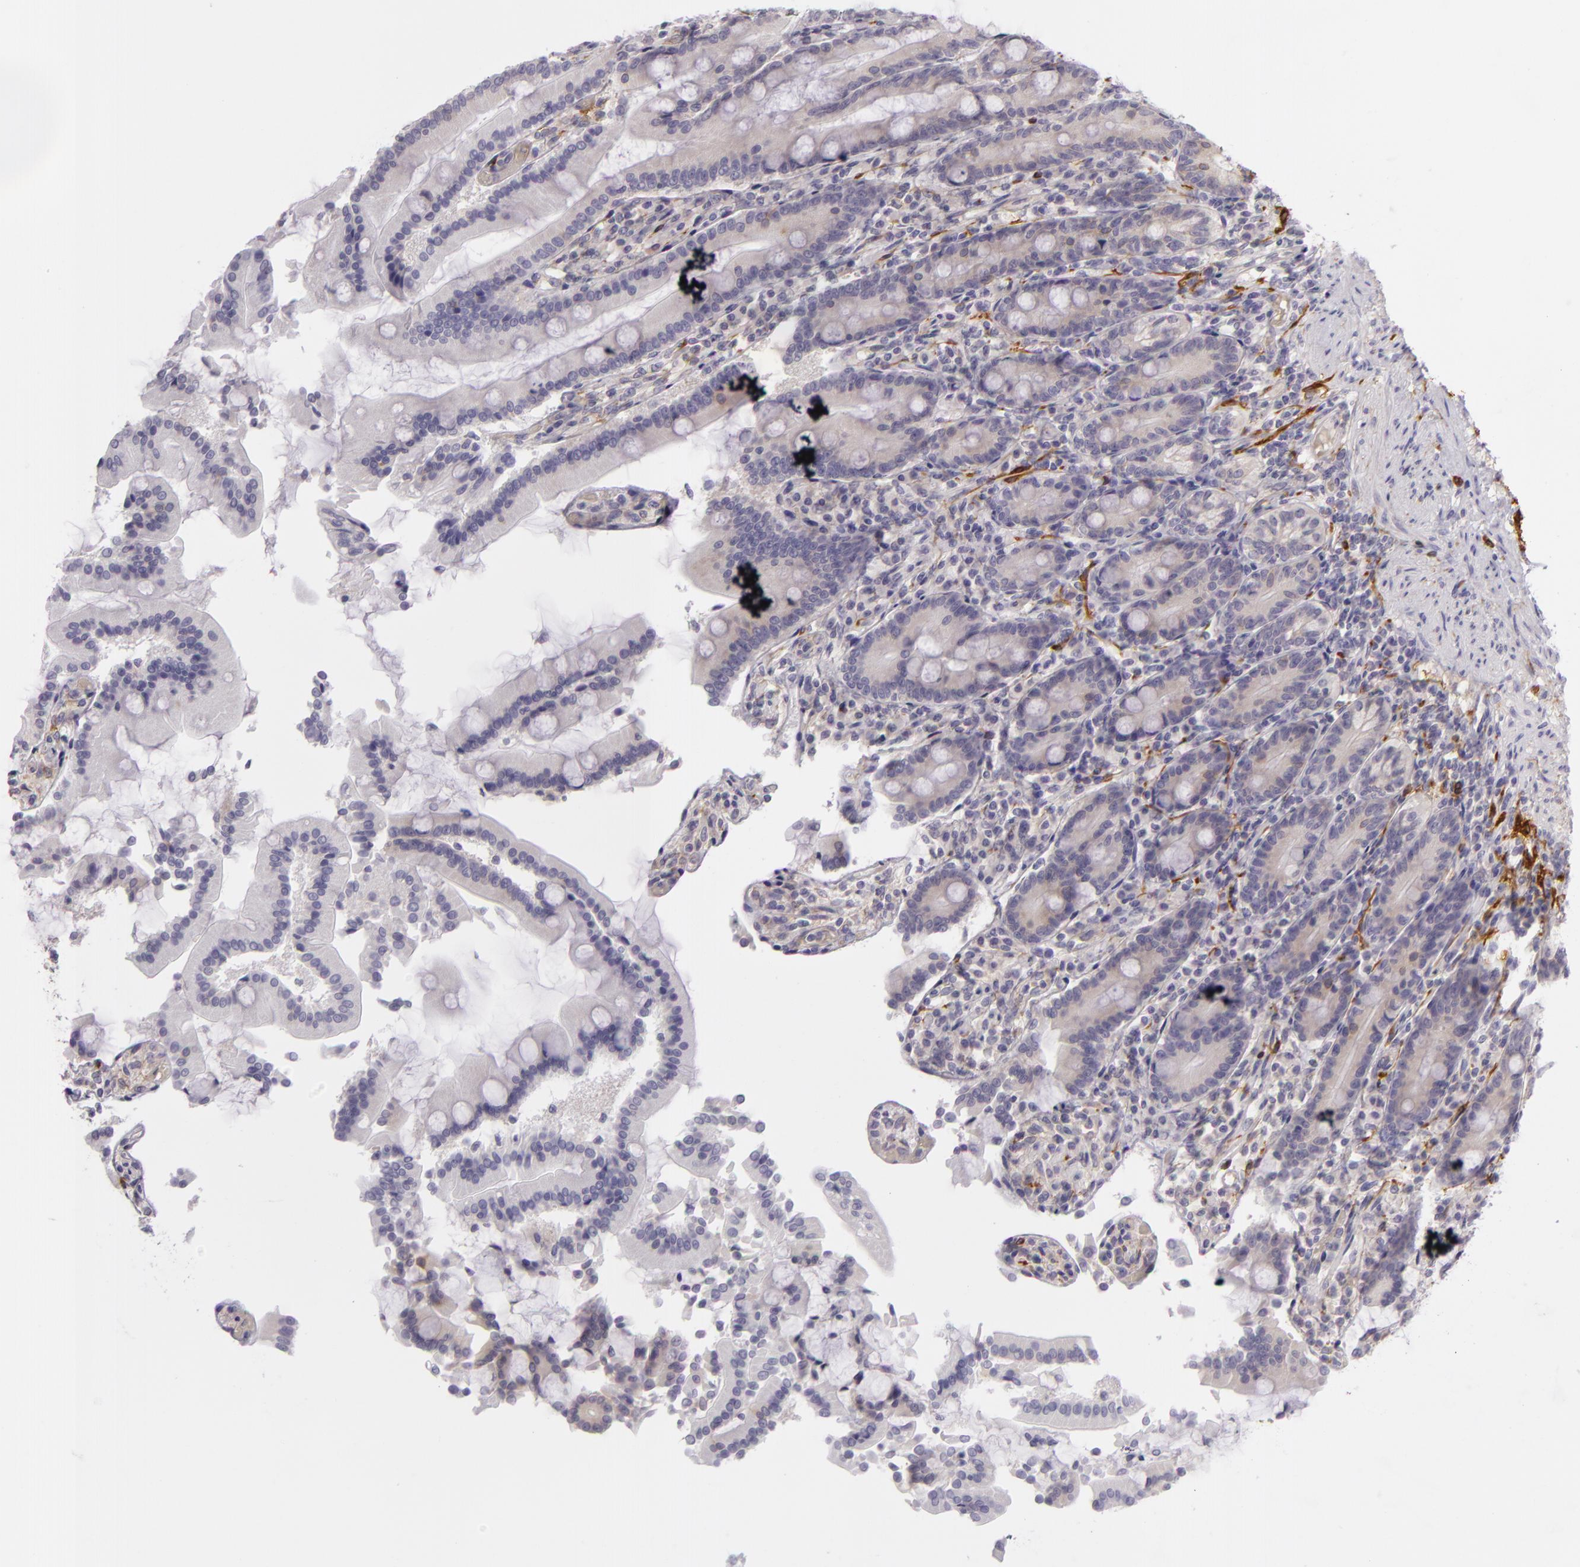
{"staining": {"intensity": "negative", "quantity": "none", "location": "none"}, "tissue": "duodenum", "cell_type": "Glandular cells", "image_type": "normal", "snomed": [{"axis": "morphology", "description": "Normal tissue, NOS"}, {"axis": "topography", "description": "Duodenum"}], "caption": "Human duodenum stained for a protein using immunohistochemistry (IHC) shows no positivity in glandular cells.", "gene": "ZC3H7B", "patient": {"sex": "female", "age": 64}}